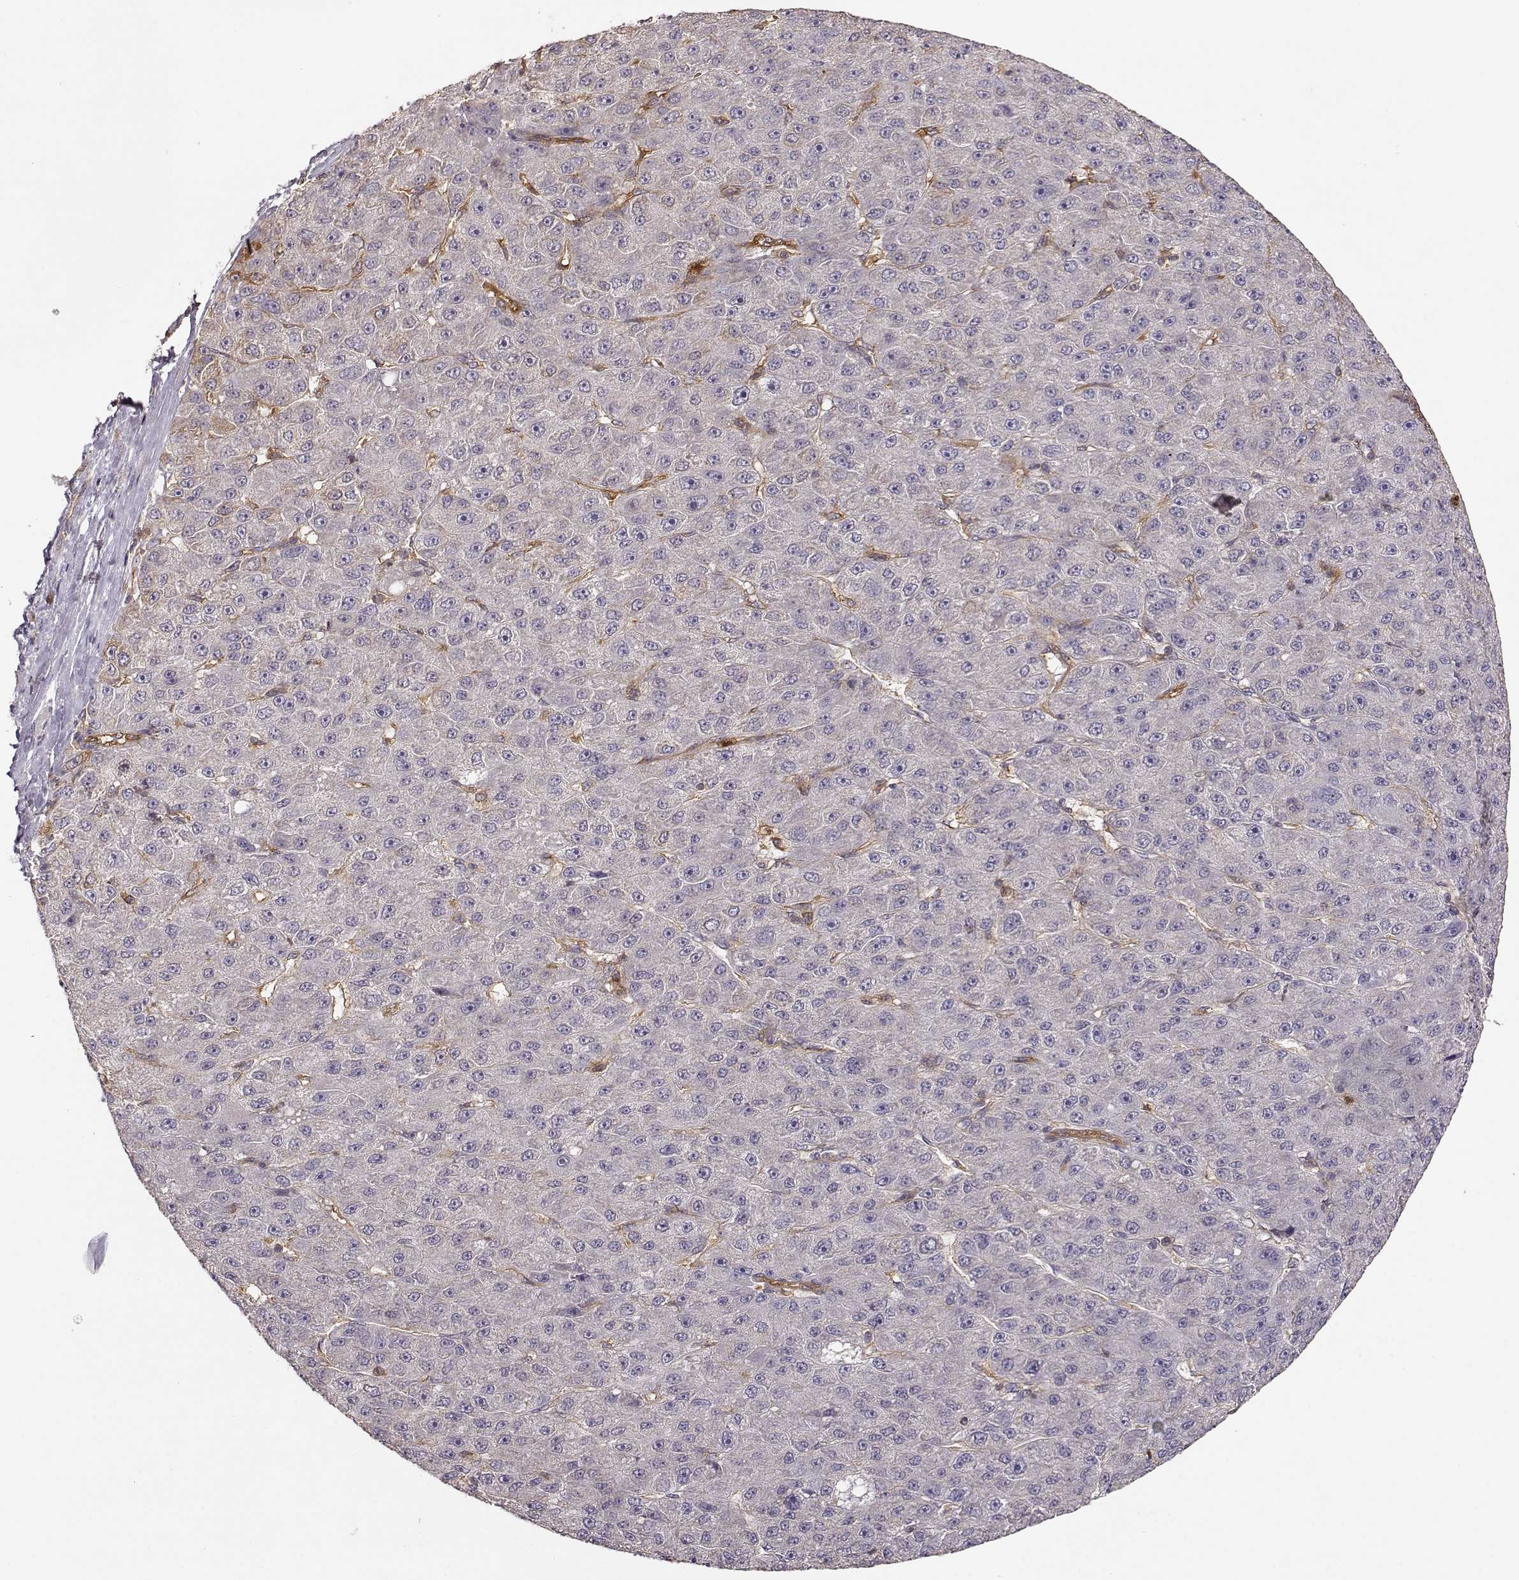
{"staining": {"intensity": "negative", "quantity": "none", "location": "none"}, "tissue": "liver cancer", "cell_type": "Tumor cells", "image_type": "cancer", "snomed": [{"axis": "morphology", "description": "Carcinoma, Hepatocellular, NOS"}, {"axis": "topography", "description": "Liver"}], "caption": "This is an immunohistochemistry histopathology image of human liver cancer (hepatocellular carcinoma). There is no positivity in tumor cells.", "gene": "ARHGEF2", "patient": {"sex": "male", "age": 67}}